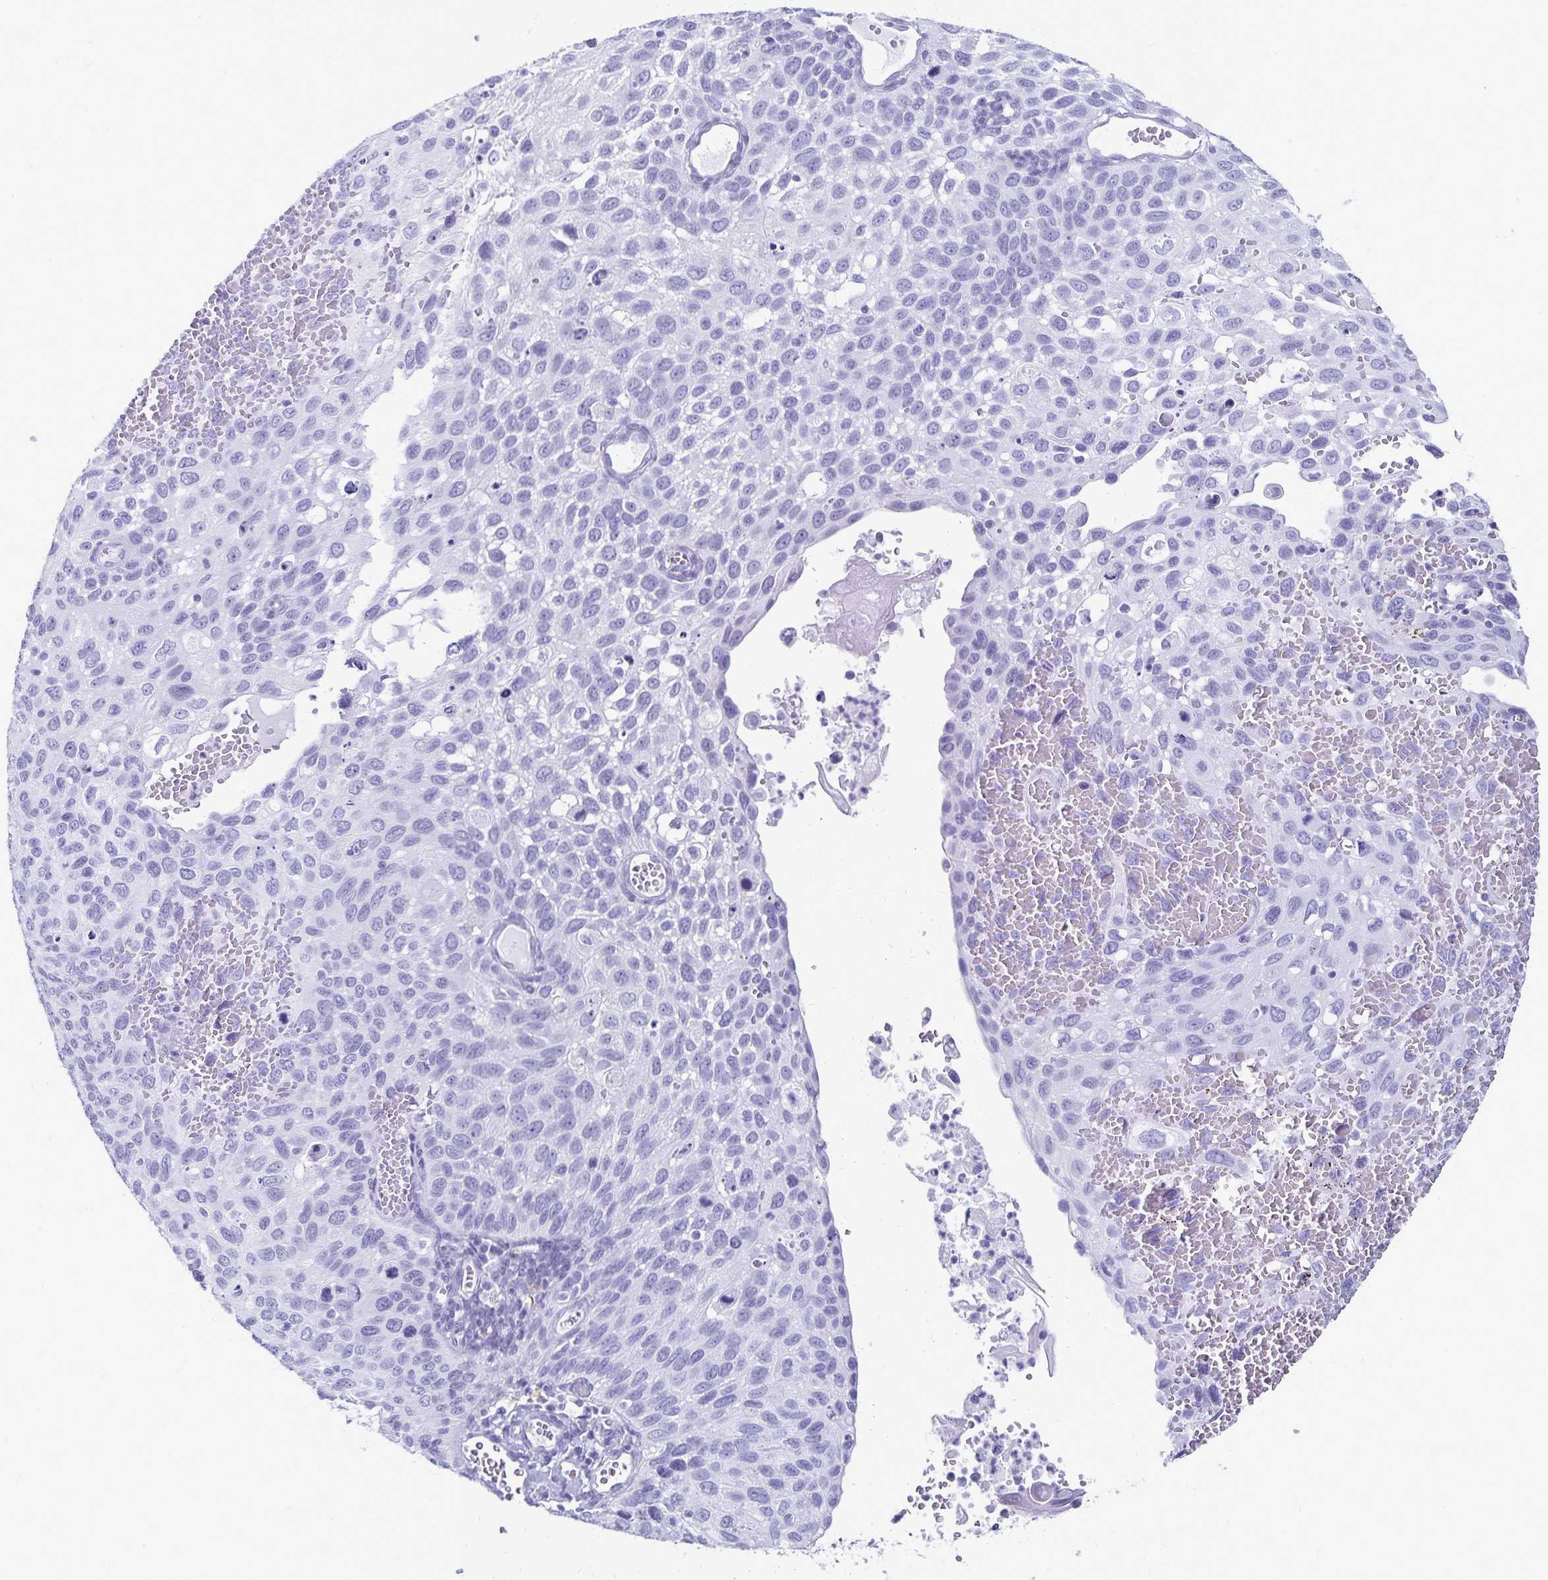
{"staining": {"intensity": "negative", "quantity": "none", "location": "none"}, "tissue": "cervical cancer", "cell_type": "Tumor cells", "image_type": "cancer", "snomed": [{"axis": "morphology", "description": "Squamous cell carcinoma, NOS"}, {"axis": "topography", "description": "Cervix"}], "caption": "Tumor cells are negative for brown protein staining in cervical cancer.", "gene": "GIP", "patient": {"sex": "female", "age": 70}}